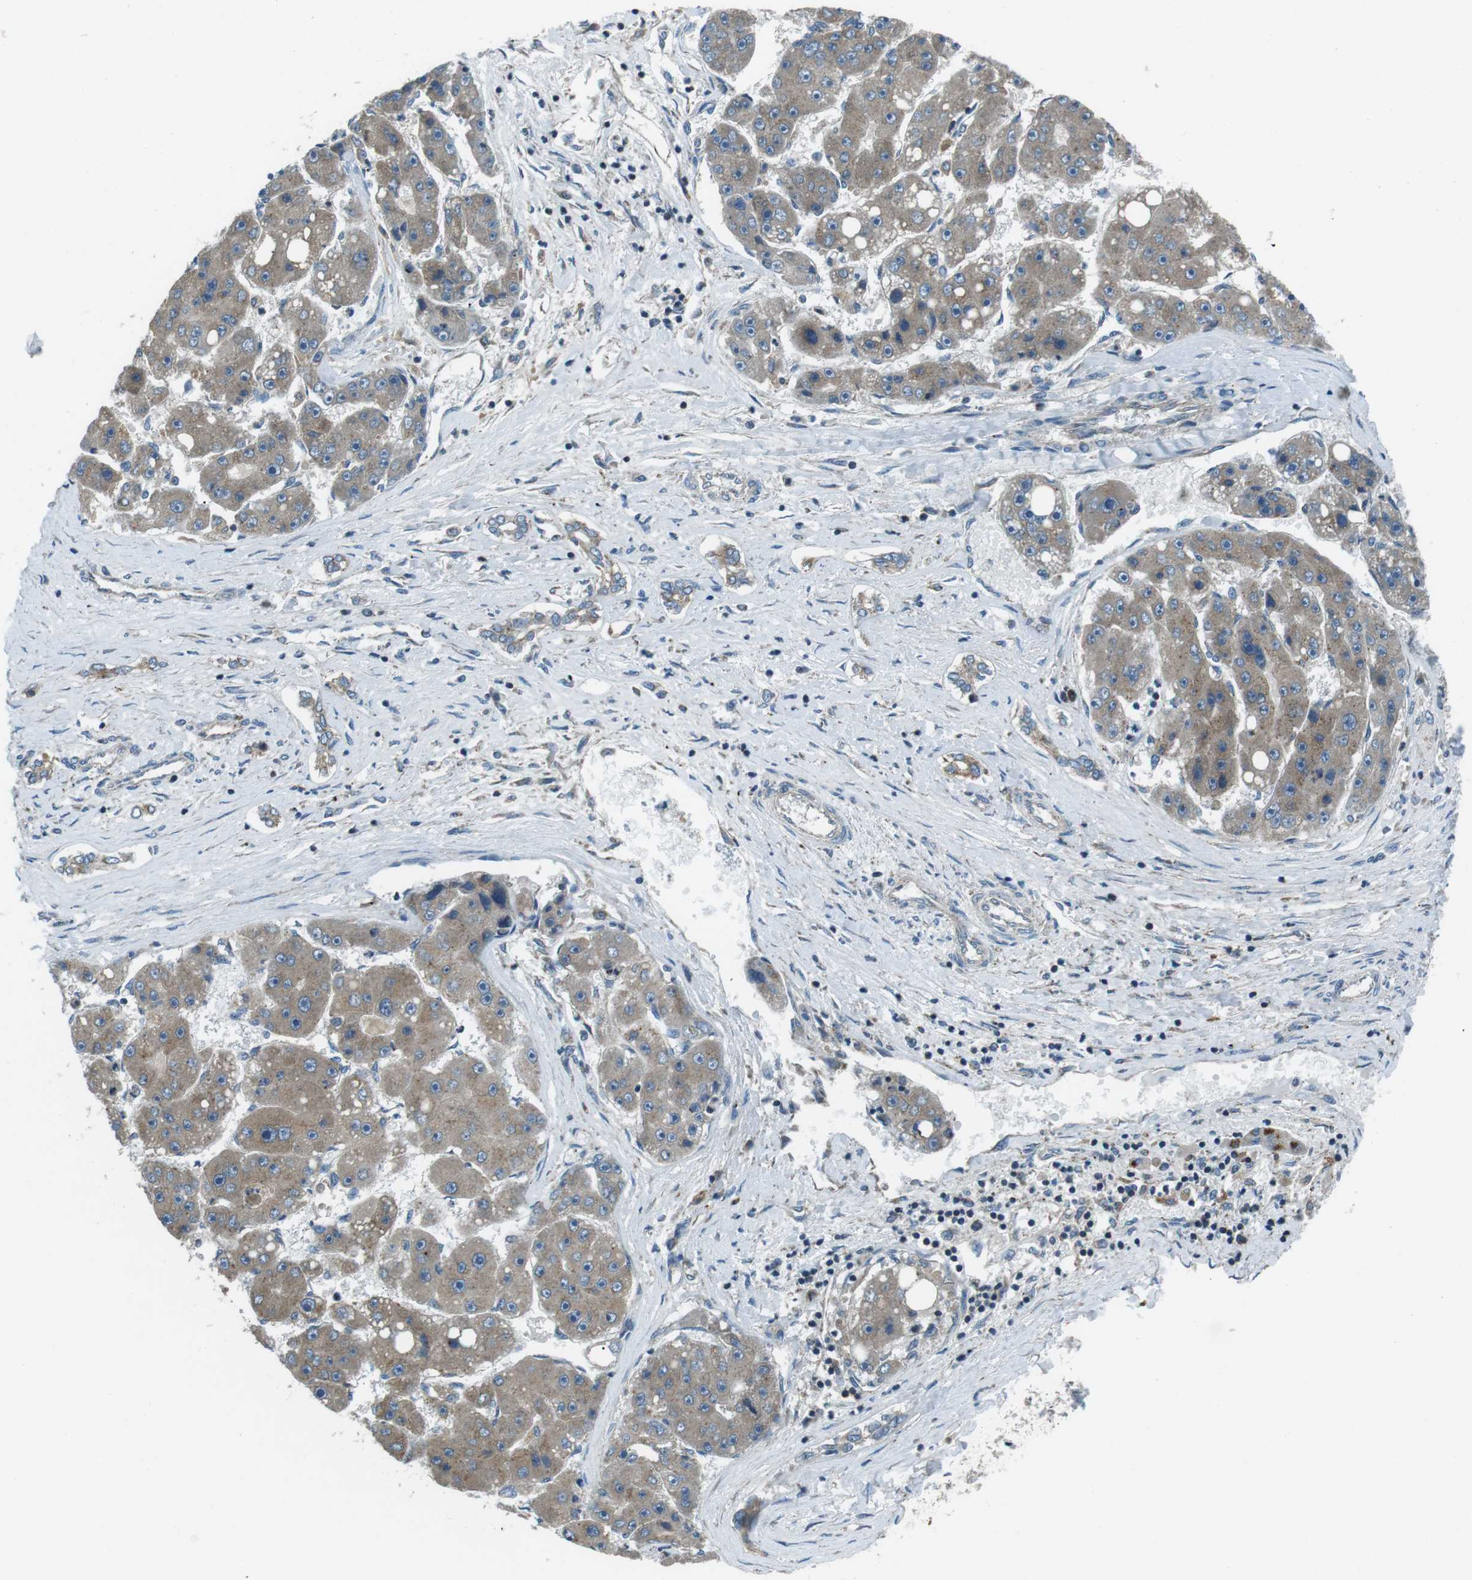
{"staining": {"intensity": "weak", "quantity": "<25%", "location": "cytoplasmic/membranous"}, "tissue": "liver cancer", "cell_type": "Tumor cells", "image_type": "cancer", "snomed": [{"axis": "morphology", "description": "Carcinoma, Hepatocellular, NOS"}, {"axis": "topography", "description": "Liver"}], "caption": "Tumor cells show no significant protein positivity in hepatocellular carcinoma (liver). (DAB immunohistochemistry (IHC) with hematoxylin counter stain).", "gene": "FAM3B", "patient": {"sex": "female", "age": 61}}